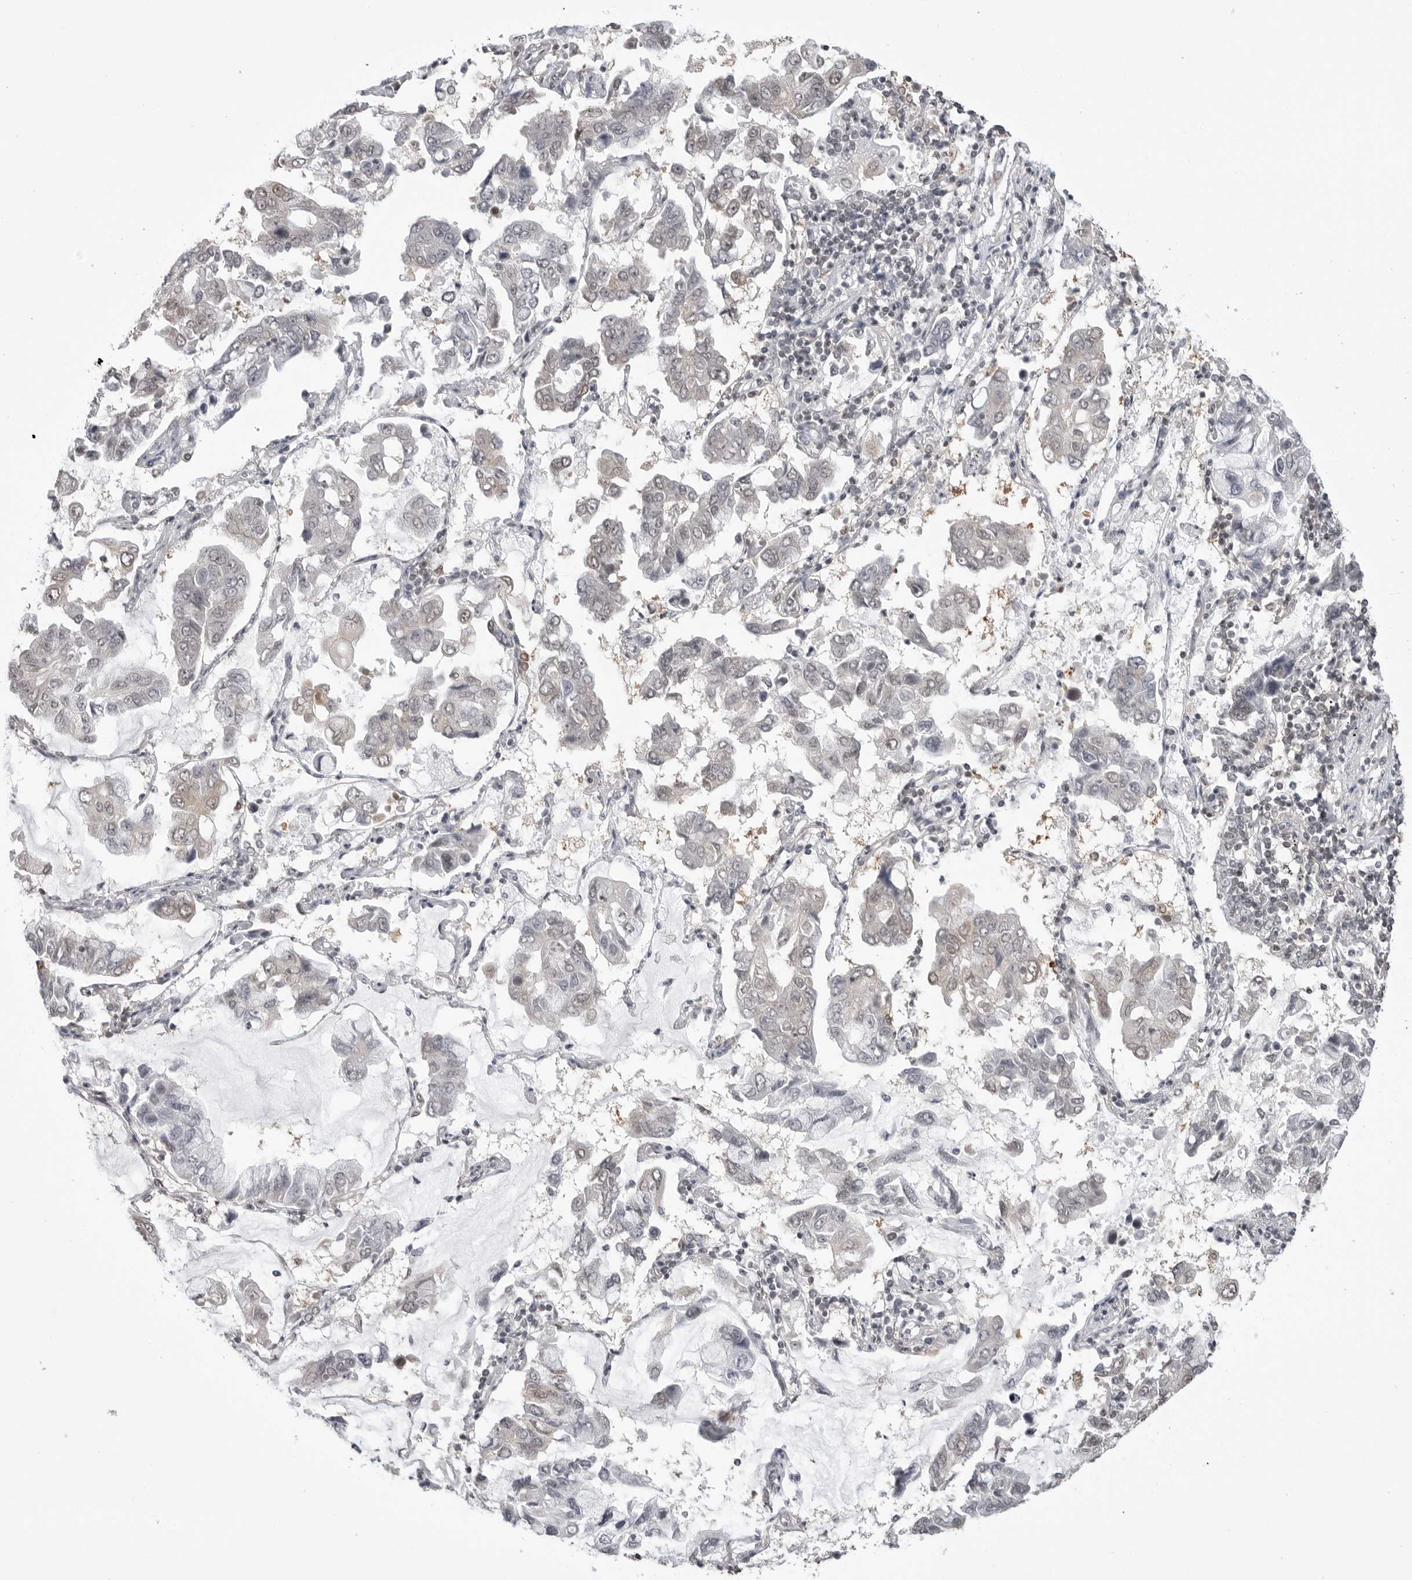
{"staining": {"intensity": "negative", "quantity": "none", "location": "none"}, "tissue": "lung cancer", "cell_type": "Tumor cells", "image_type": "cancer", "snomed": [{"axis": "morphology", "description": "Adenocarcinoma, NOS"}, {"axis": "topography", "description": "Lung"}], "caption": "Immunohistochemical staining of human lung cancer (adenocarcinoma) reveals no significant positivity in tumor cells.", "gene": "YWHAG", "patient": {"sex": "male", "age": 64}}